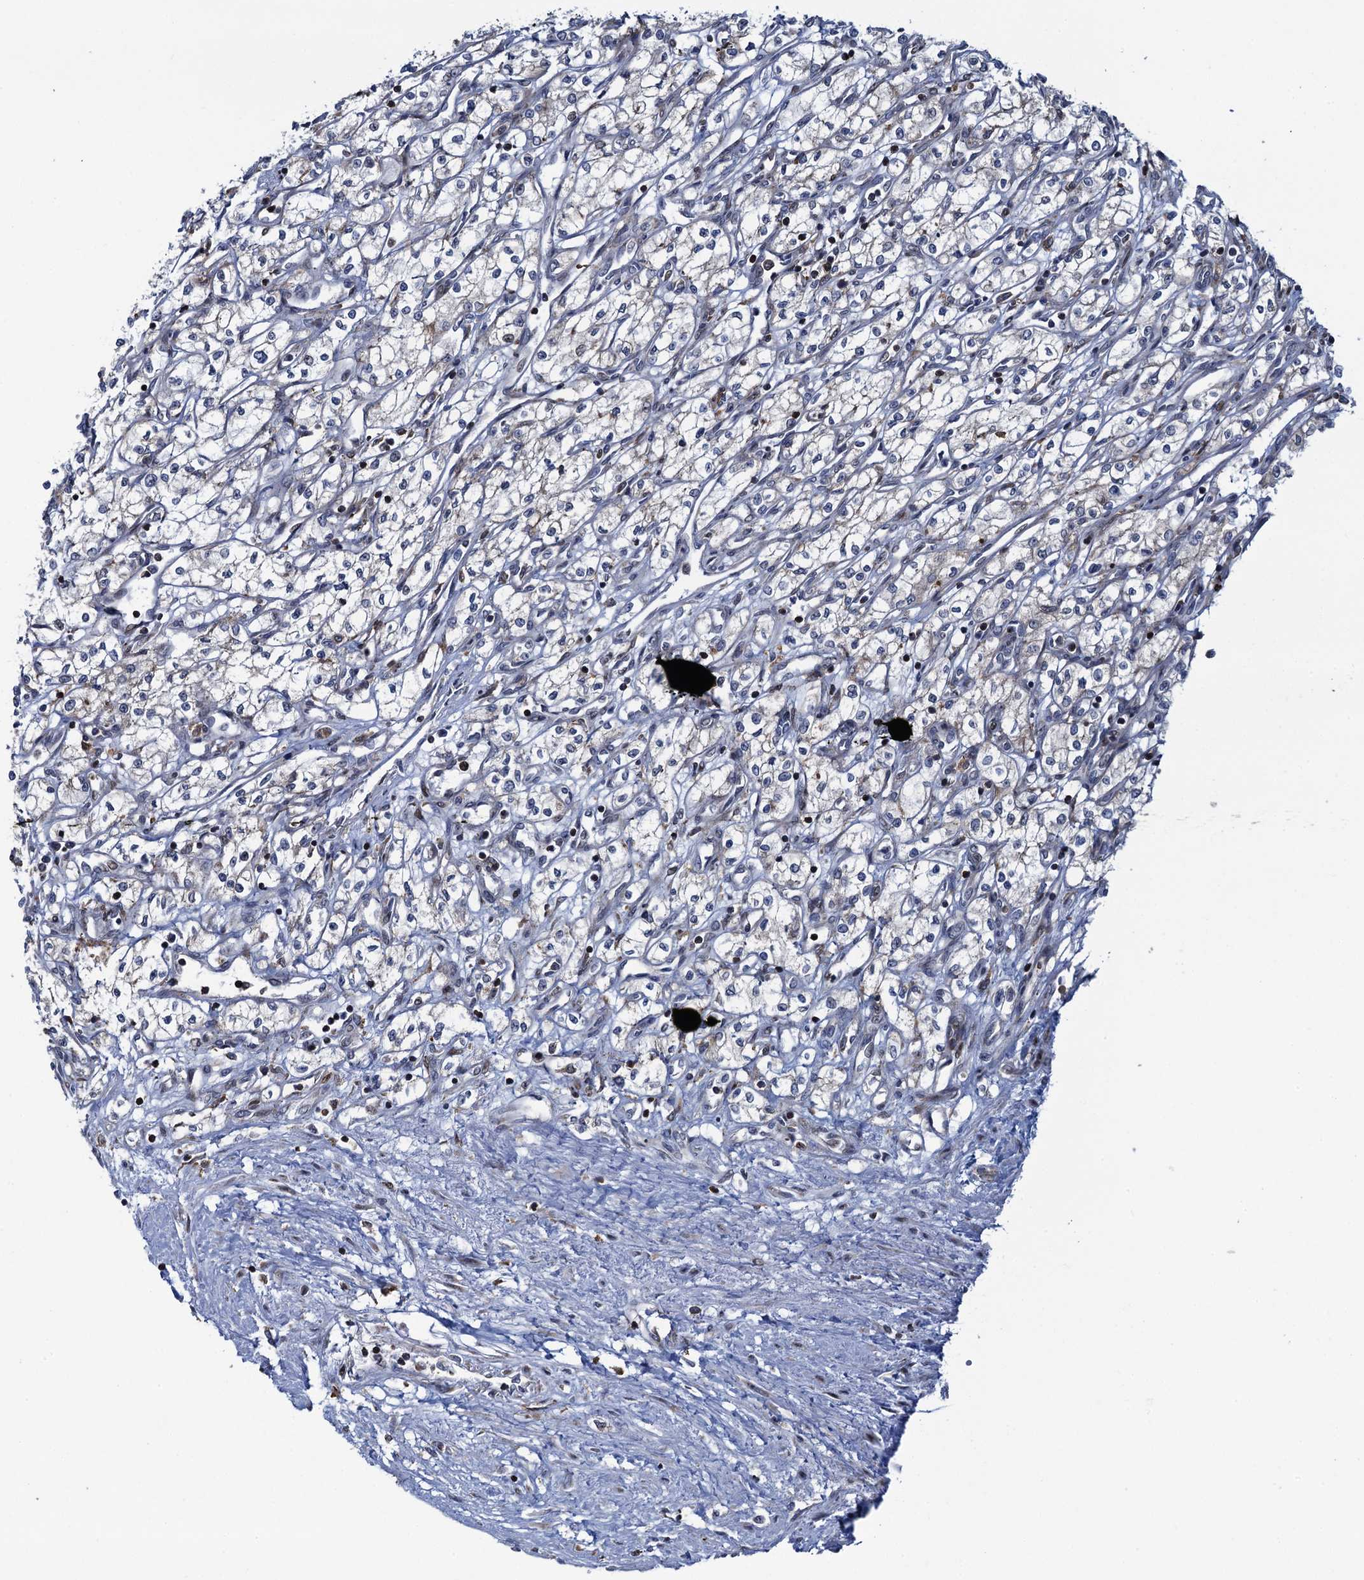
{"staining": {"intensity": "negative", "quantity": "none", "location": "none"}, "tissue": "renal cancer", "cell_type": "Tumor cells", "image_type": "cancer", "snomed": [{"axis": "morphology", "description": "Adenocarcinoma, NOS"}, {"axis": "topography", "description": "Kidney"}], "caption": "A photomicrograph of human adenocarcinoma (renal) is negative for staining in tumor cells.", "gene": "CCDC102A", "patient": {"sex": "male", "age": 59}}